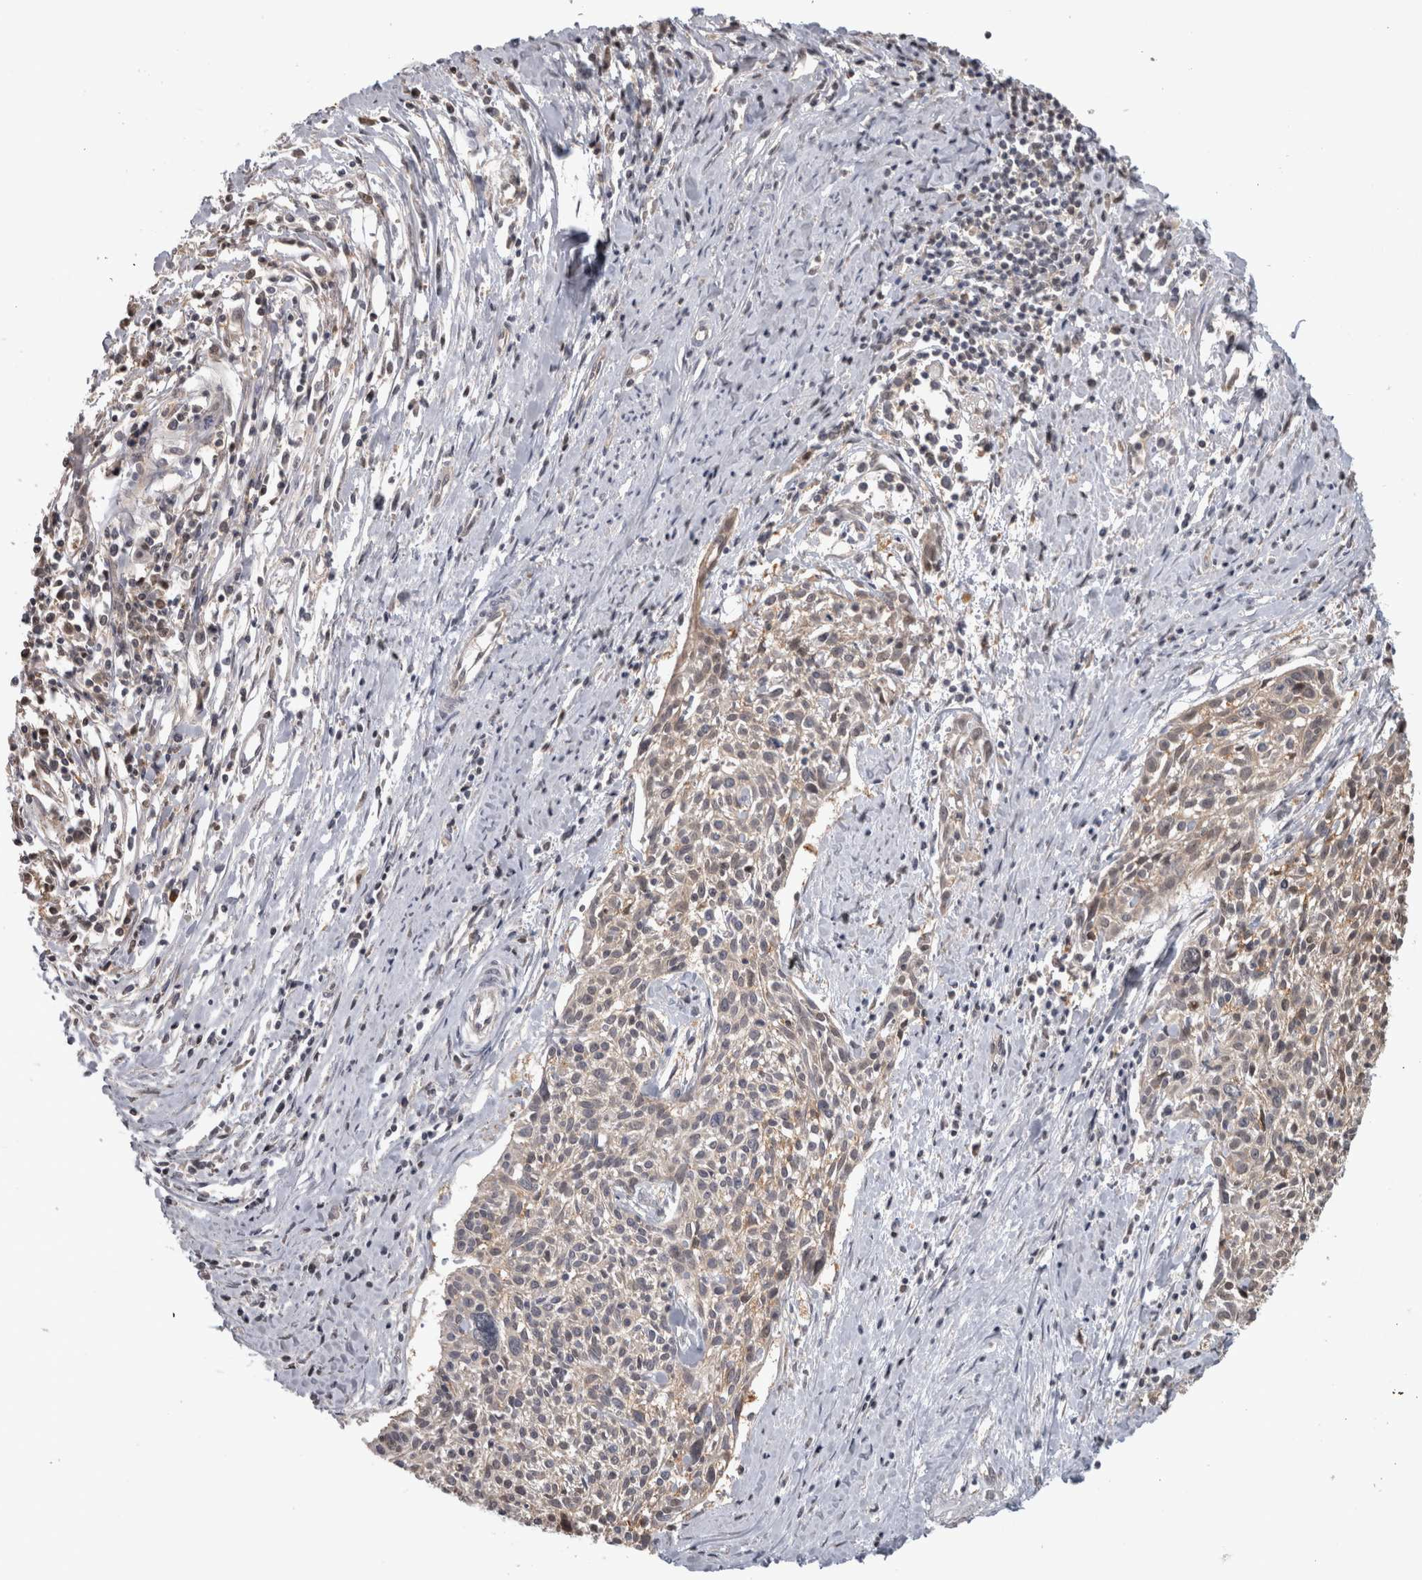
{"staining": {"intensity": "weak", "quantity": "<25%", "location": "cytoplasmic/membranous"}, "tissue": "cervical cancer", "cell_type": "Tumor cells", "image_type": "cancer", "snomed": [{"axis": "morphology", "description": "Squamous cell carcinoma, NOS"}, {"axis": "topography", "description": "Cervix"}], "caption": "Human cervical squamous cell carcinoma stained for a protein using immunohistochemistry reveals no expression in tumor cells.", "gene": "USH1G", "patient": {"sex": "female", "age": 51}}